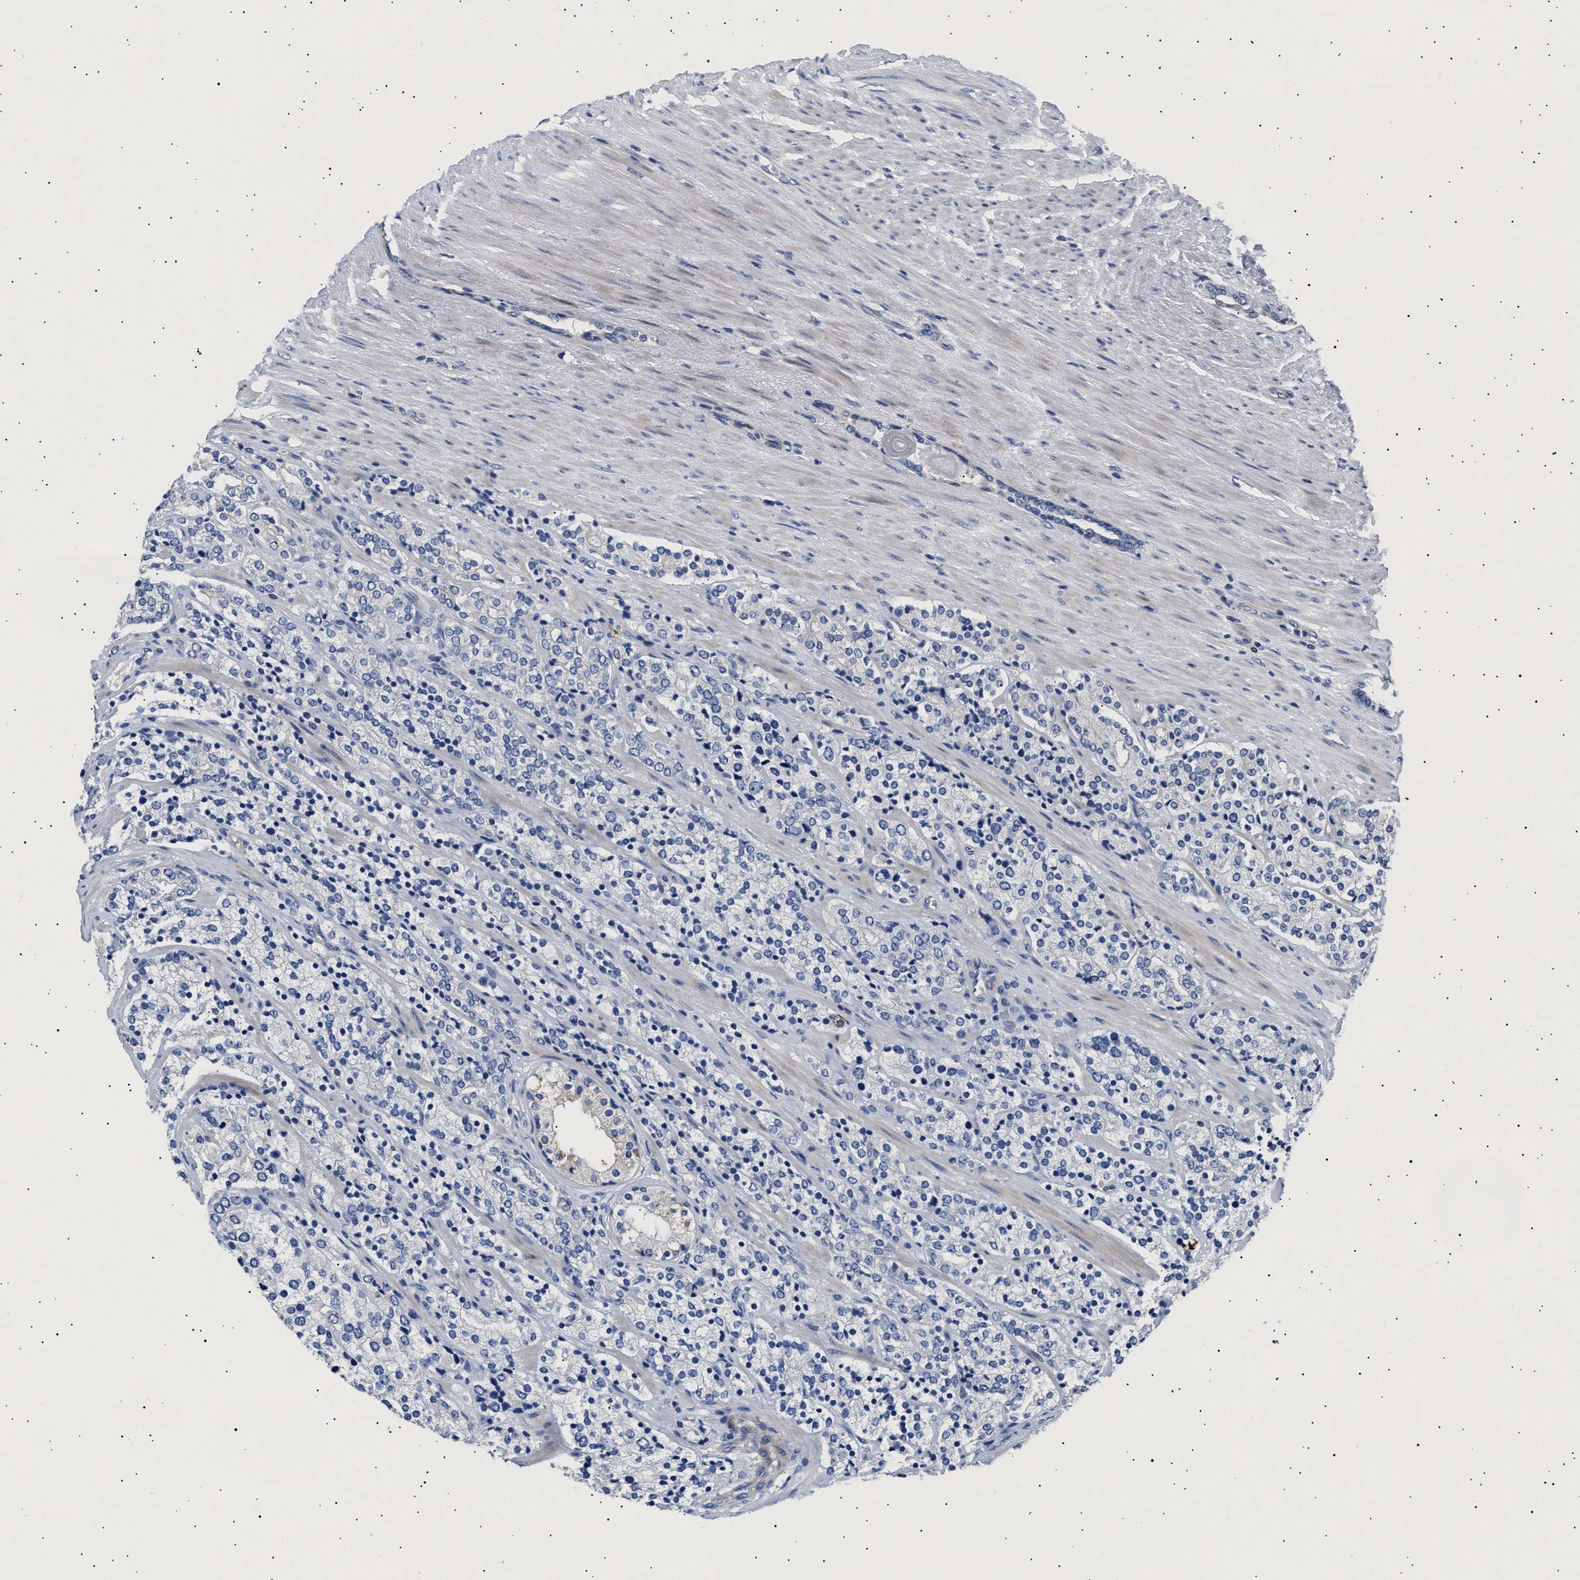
{"staining": {"intensity": "negative", "quantity": "none", "location": "none"}, "tissue": "prostate cancer", "cell_type": "Tumor cells", "image_type": "cancer", "snomed": [{"axis": "morphology", "description": "Adenocarcinoma, High grade"}, {"axis": "topography", "description": "Prostate"}], "caption": "High-grade adenocarcinoma (prostate) was stained to show a protein in brown. There is no significant staining in tumor cells.", "gene": "HEMGN", "patient": {"sex": "male", "age": 71}}